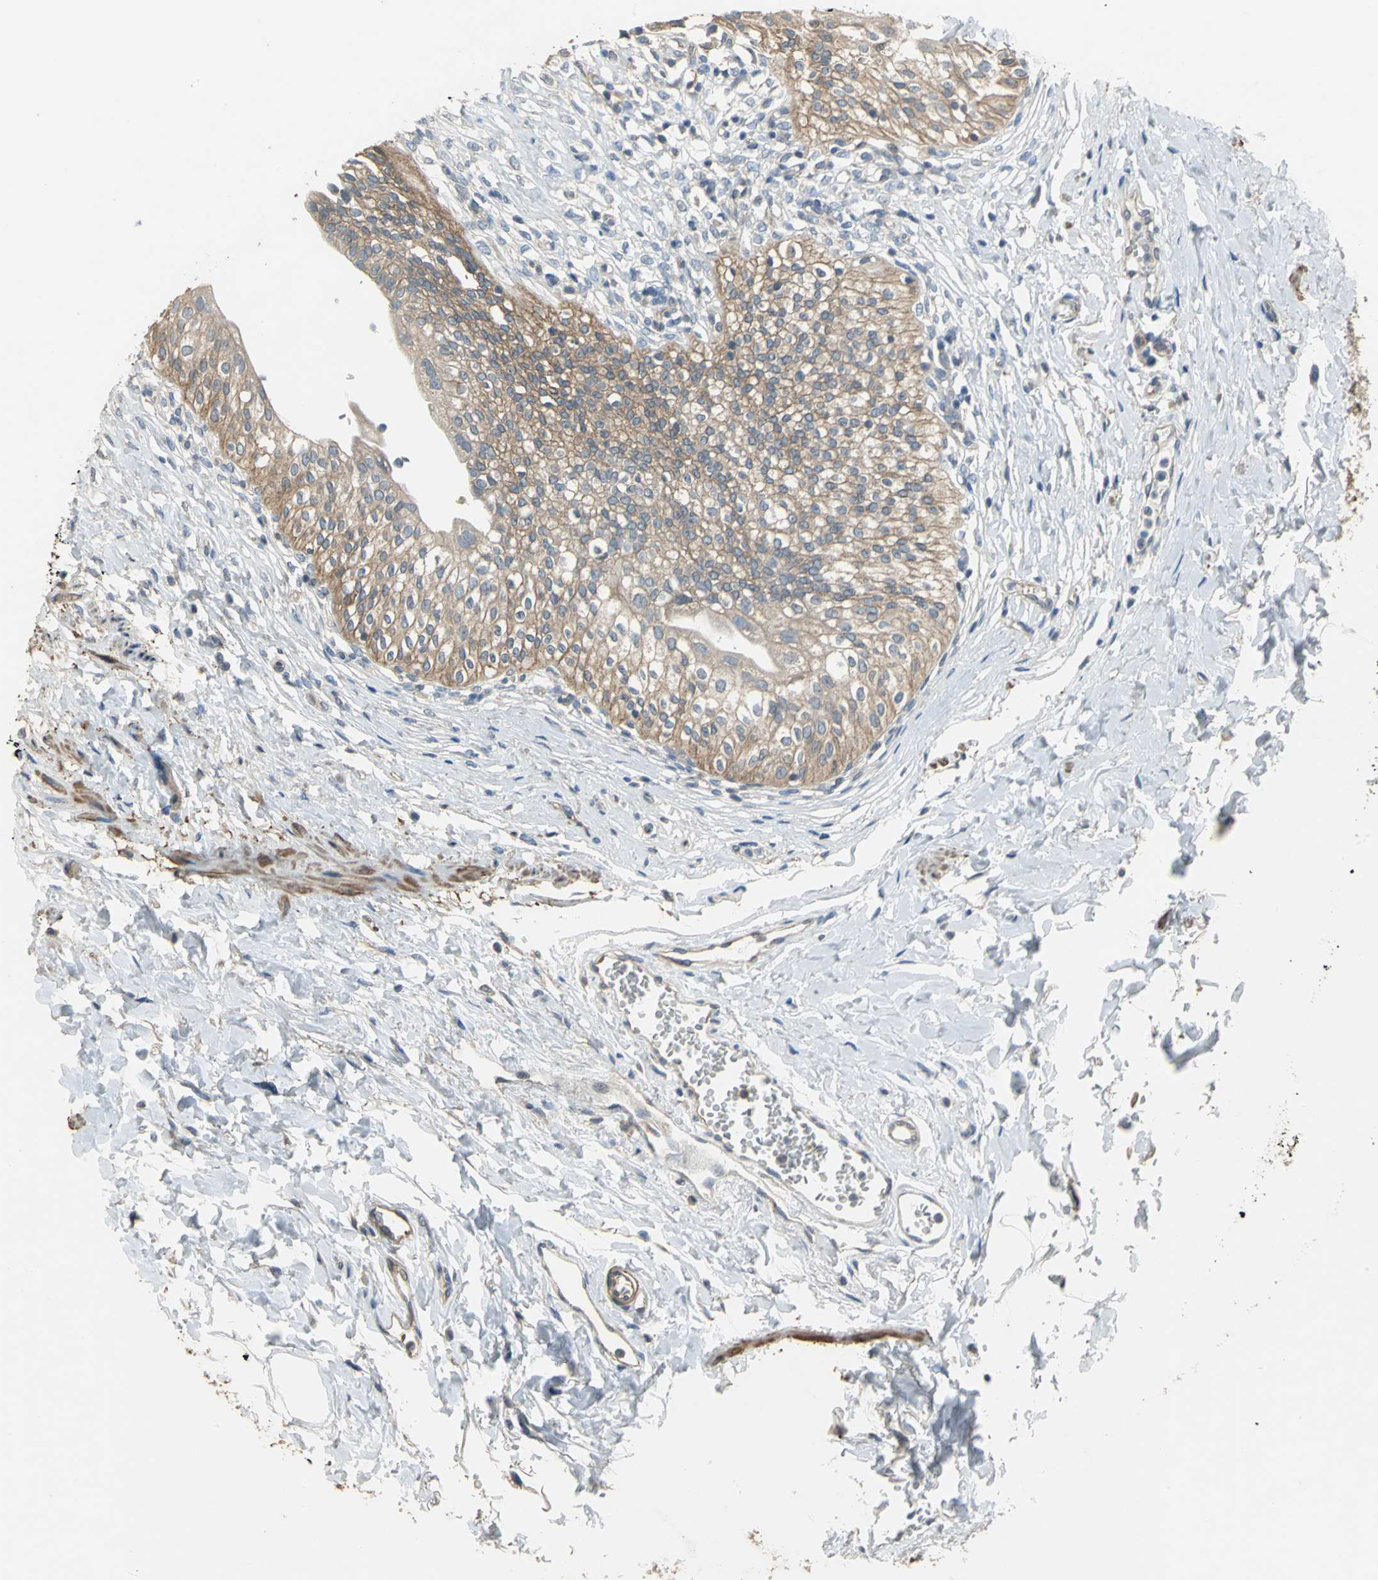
{"staining": {"intensity": "moderate", "quantity": ">75%", "location": "cytoplasmic/membranous"}, "tissue": "urinary bladder", "cell_type": "Urothelial cells", "image_type": "normal", "snomed": [{"axis": "morphology", "description": "Normal tissue, NOS"}, {"axis": "topography", "description": "Urinary bladder"}], "caption": "IHC (DAB (3,3'-diaminobenzidine)) staining of normal human urinary bladder reveals moderate cytoplasmic/membranous protein expression in approximately >75% of urothelial cells.", "gene": "MET", "patient": {"sex": "female", "age": 80}}